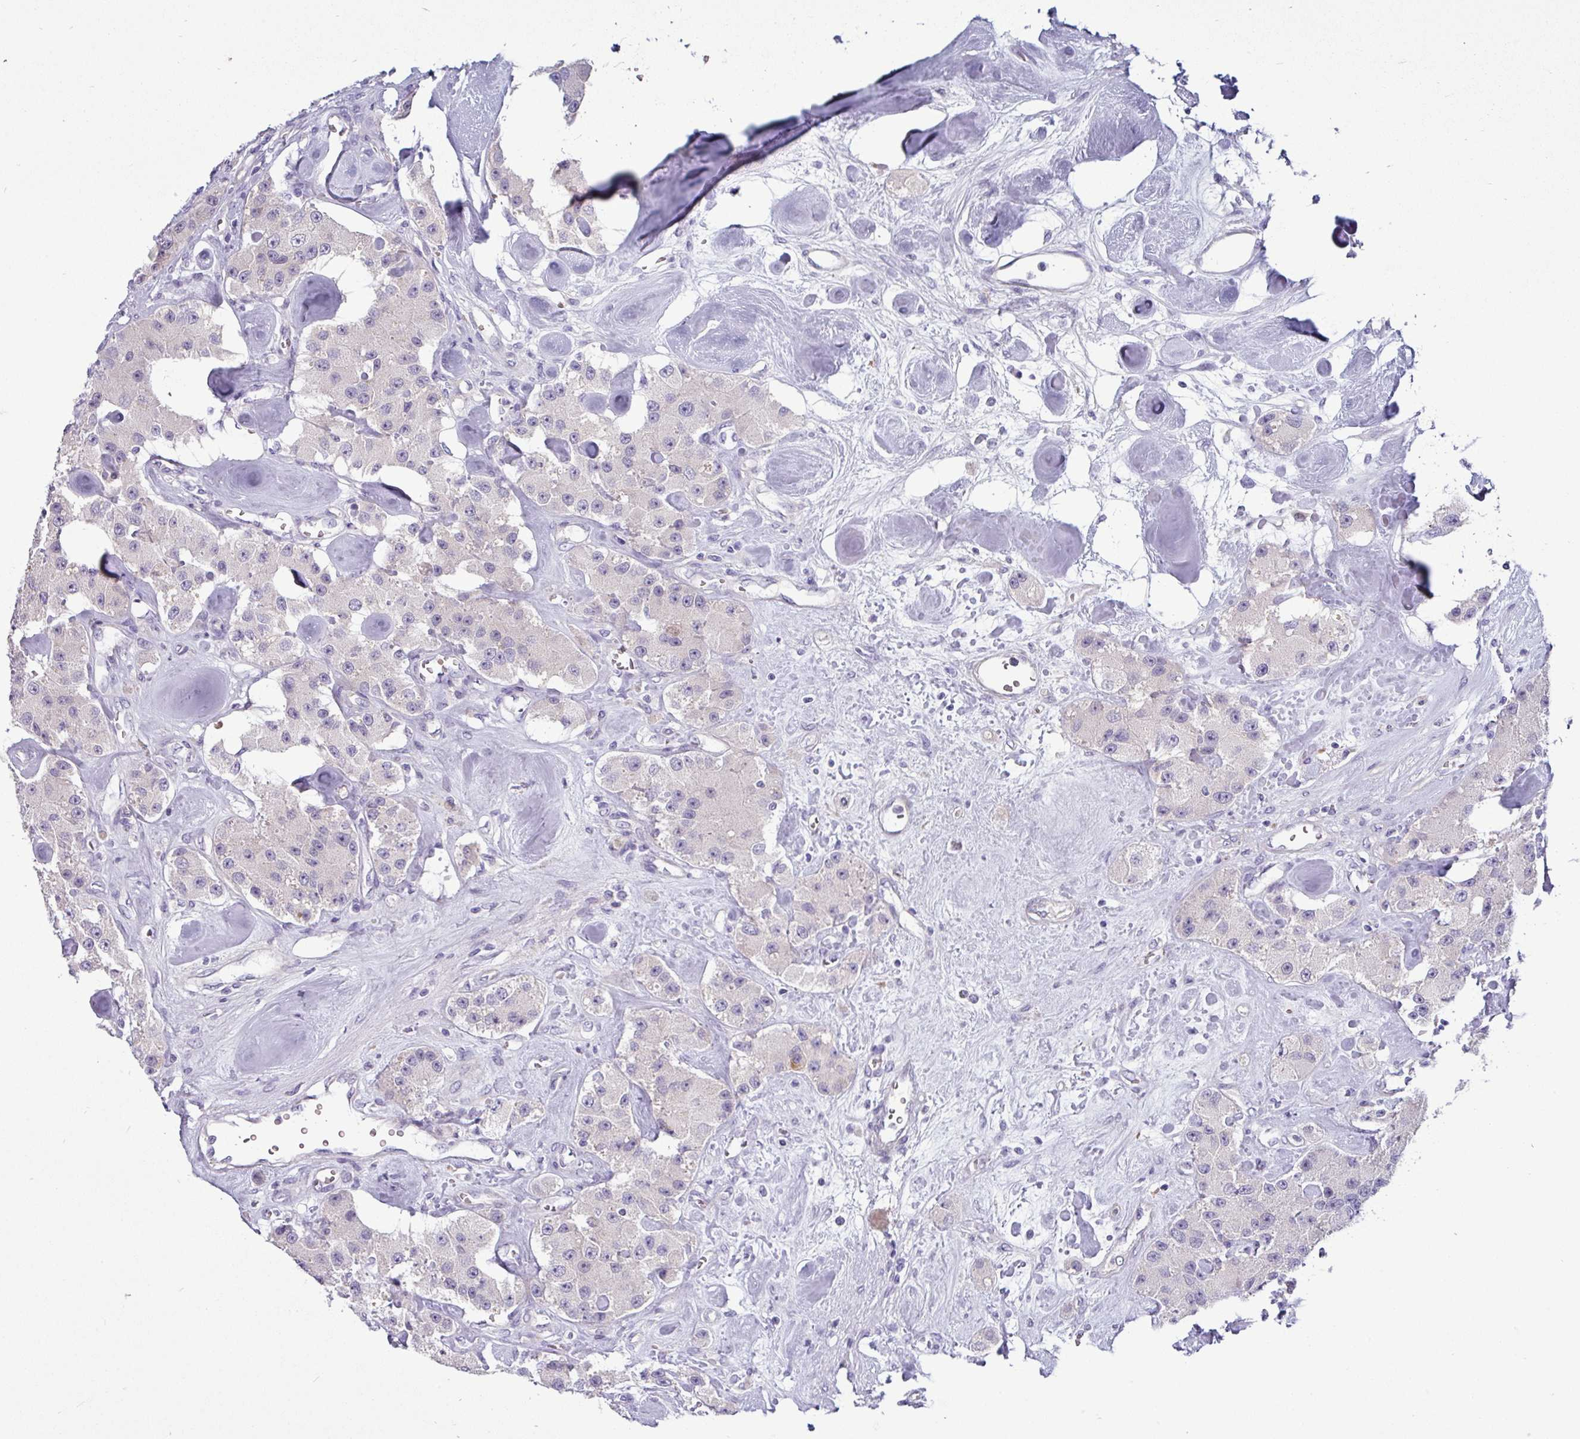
{"staining": {"intensity": "negative", "quantity": "none", "location": "none"}, "tissue": "carcinoid", "cell_type": "Tumor cells", "image_type": "cancer", "snomed": [{"axis": "morphology", "description": "Carcinoid, malignant, NOS"}, {"axis": "topography", "description": "Pancreas"}], "caption": "This is an immunohistochemistry photomicrograph of human carcinoid. There is no expression in tumor cells.", "gene": "ACAP3", "patient": {"sex": "male", "age": 41}}